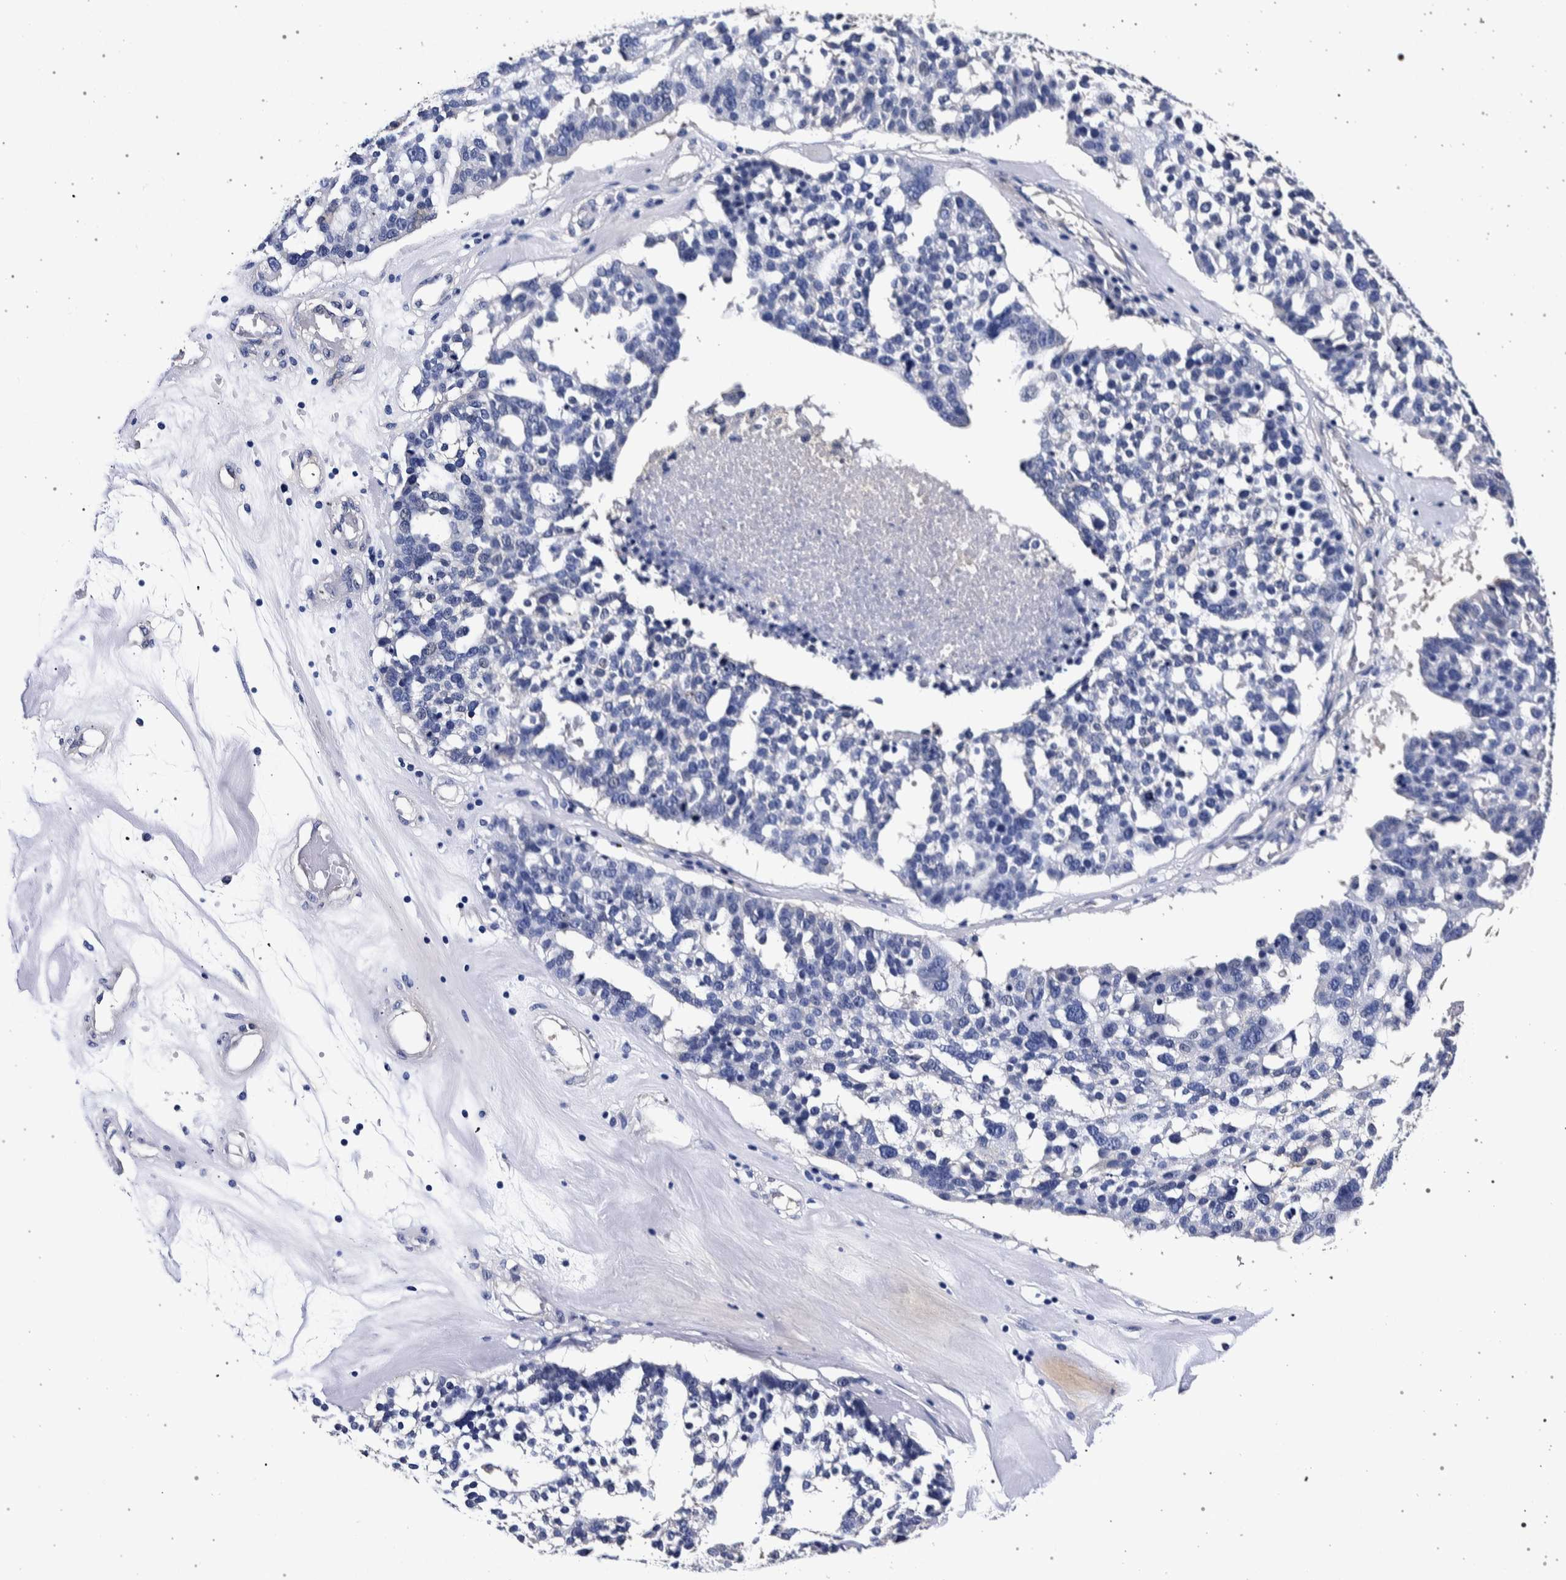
{"staining": {"intensity": "negative", "quantity": "none", "location": "none"}, "tissue": "ovarian cancer", "cell_type": "Tumor cells", "image_type": "cancer", "snomed": [{"axis": "morphology", "description": "Cystadenocarcinoma, serous, NOS"}, {"axis": "topography", "description": "Ovary"}], "caption": "DAB (3,3'-diaminobenzidine) immunohistochemical staining of human ovarian serous cystadenocarcinoma displays no significant staining in tumor cells.", "gene": "NIBAN2", "patient": {"sex": "female", "age": 59}}